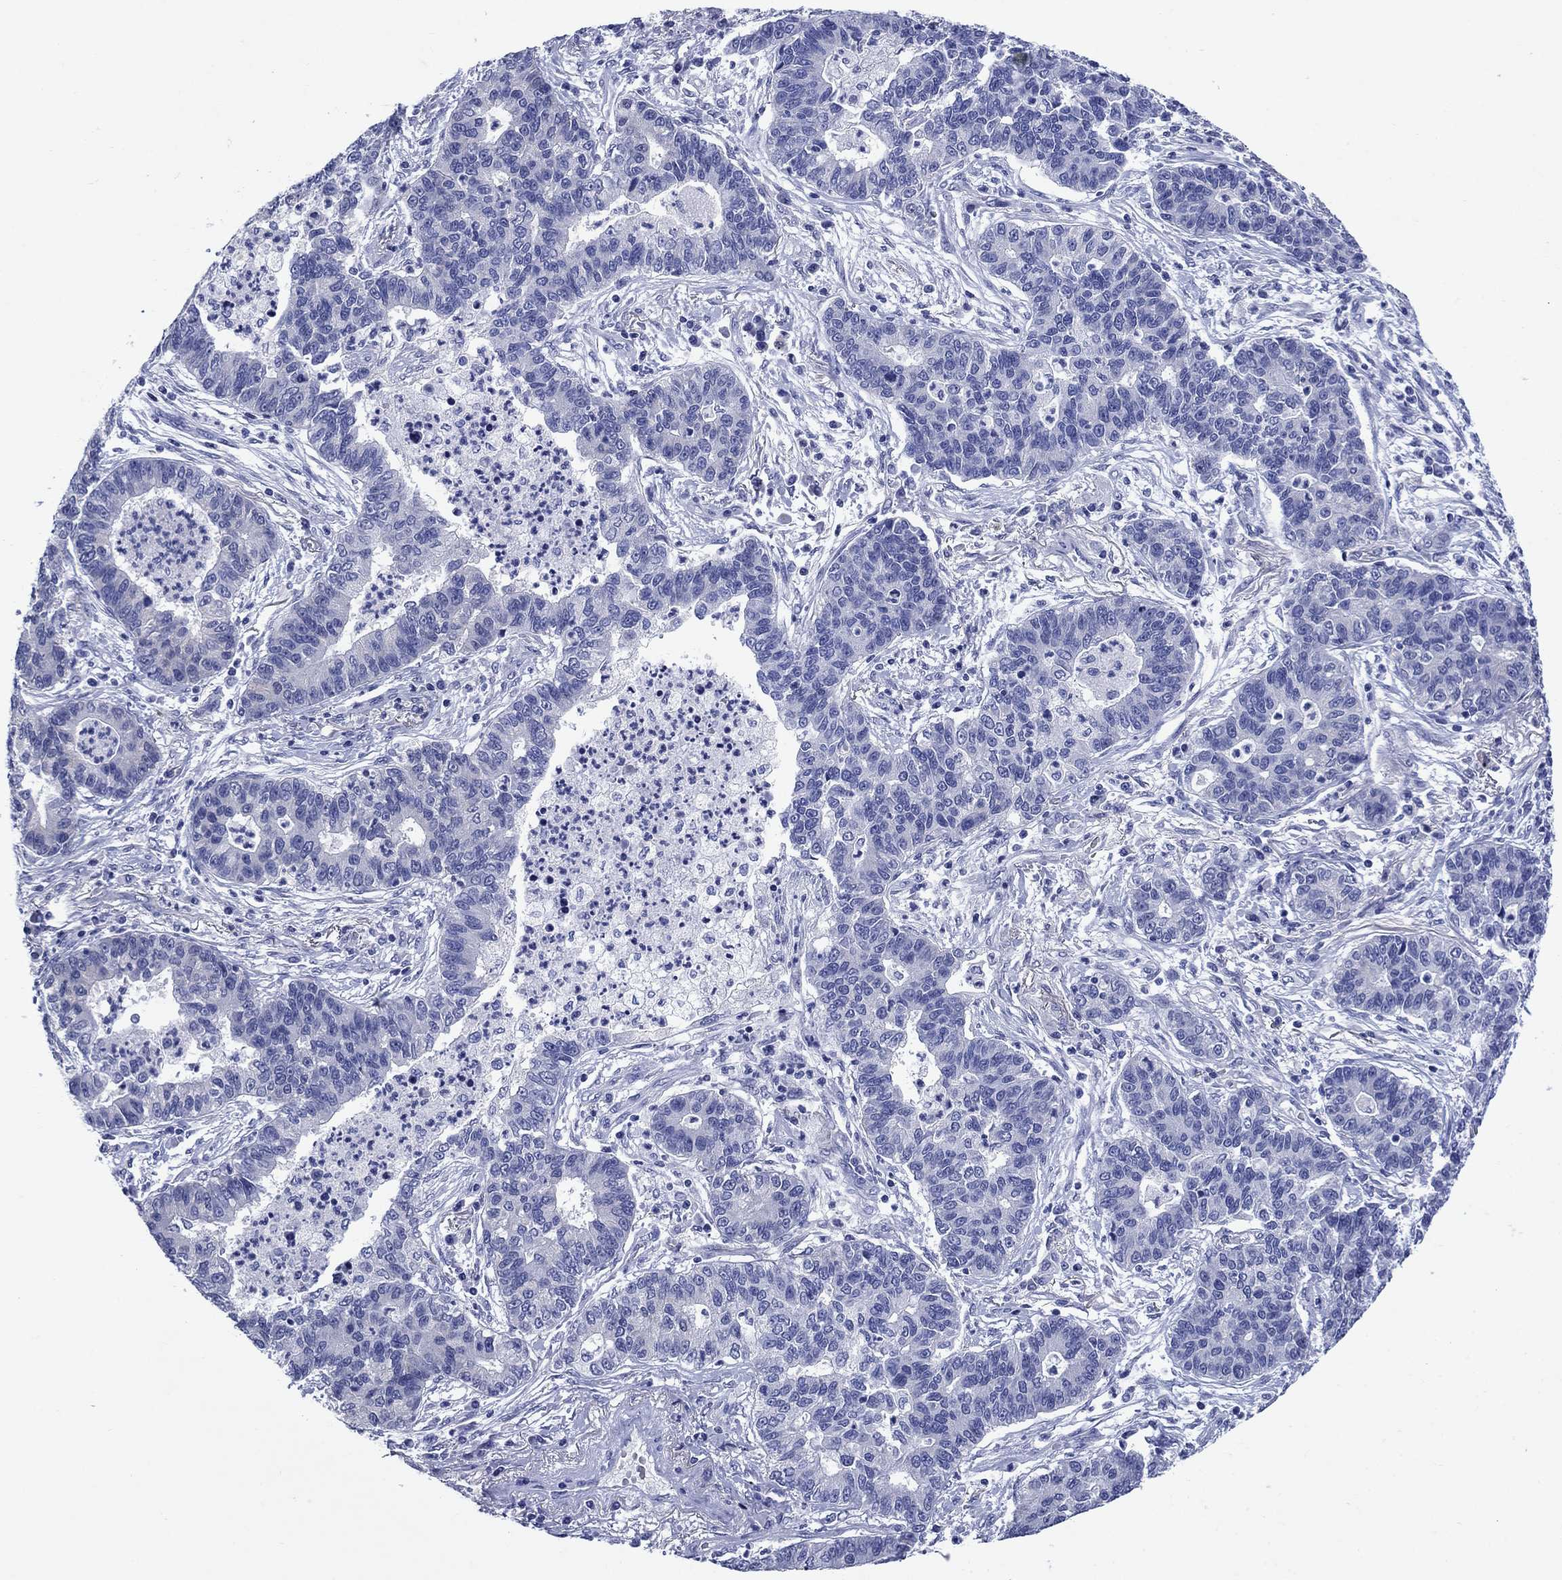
{"staining": {"intensity": "negative", "quantity": "none", "location": "none"}, "tissue": "lung cancer", "cell_type": "Tumor cells", "image_type": "cancer", "snomed": [{"axis": "morphology", "description": "Adenocarcinoma, NOS"}, {"axis": "topography", "description": "Lung"}], "caption": "Protein analysis of adenocarcinoma (lung) reveals no significant positivity in tumor cells. (Stains: DAB IHC with hematoxylin counter stain, Microscopy: brightfield microscopy at high magnification).", "gene": "SULT2B1", "patient": {"sex": "female", "age": 57}}